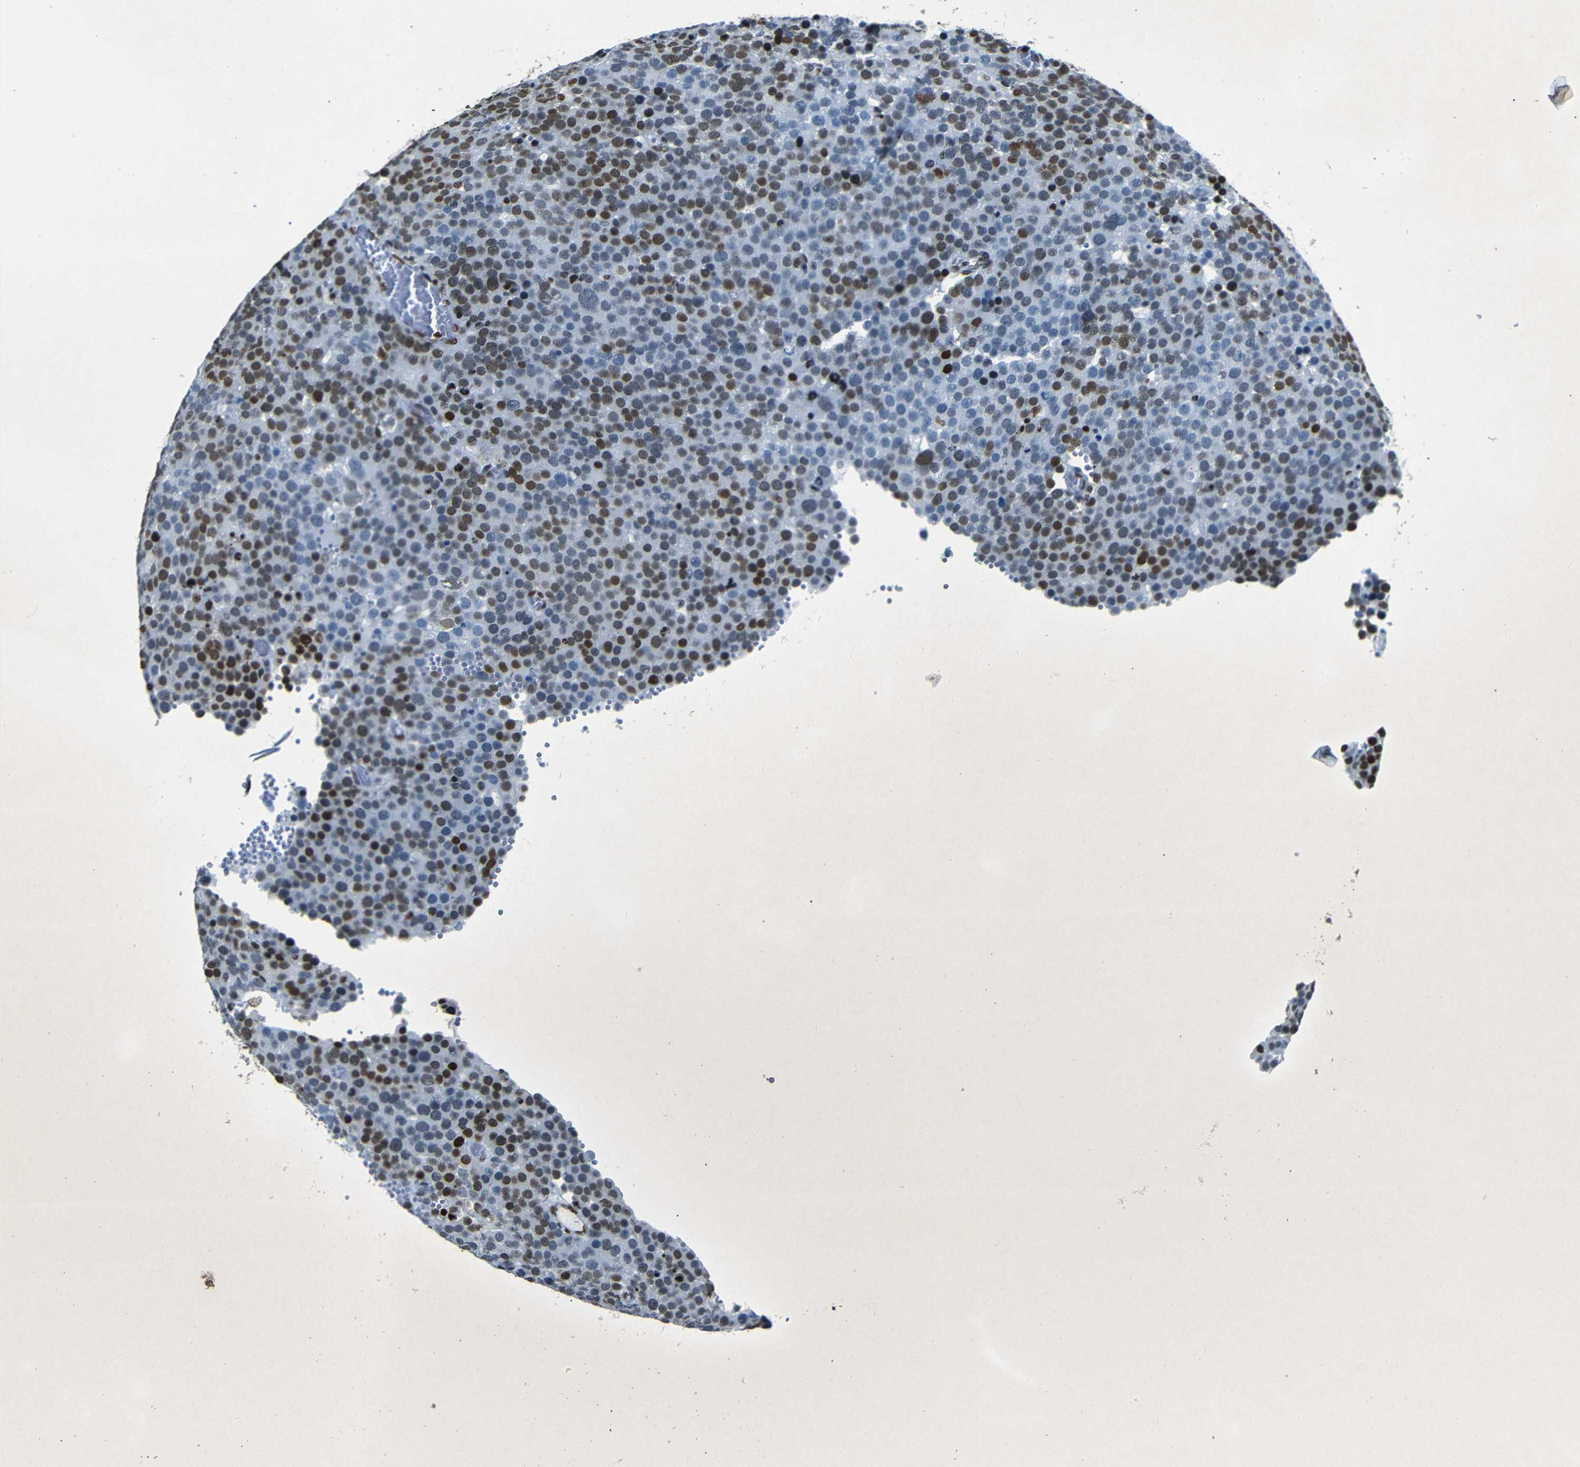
{"staining": {"intensity": "strong", "quantity": "25%-75%", "location": "nuclear"}, "tissue": "testis cancer", "cell_type": "Tumor cells", "image_type": "cancer", "snomed": [{"axis": "morphology", "description": "Normal tissue, NOS"}, {"axis": "morphology", "description": "Seminoma, NOS"}, {"axis": "topography", "description": "Testis"}], "caption": "This is a photomicrograph of immunohistochemistry staining of testis cancer, which shows strong staining in the nuclear of tumor cells.", "gene": "HMGN1", "patient": {"sex": "male", "age": 71}}